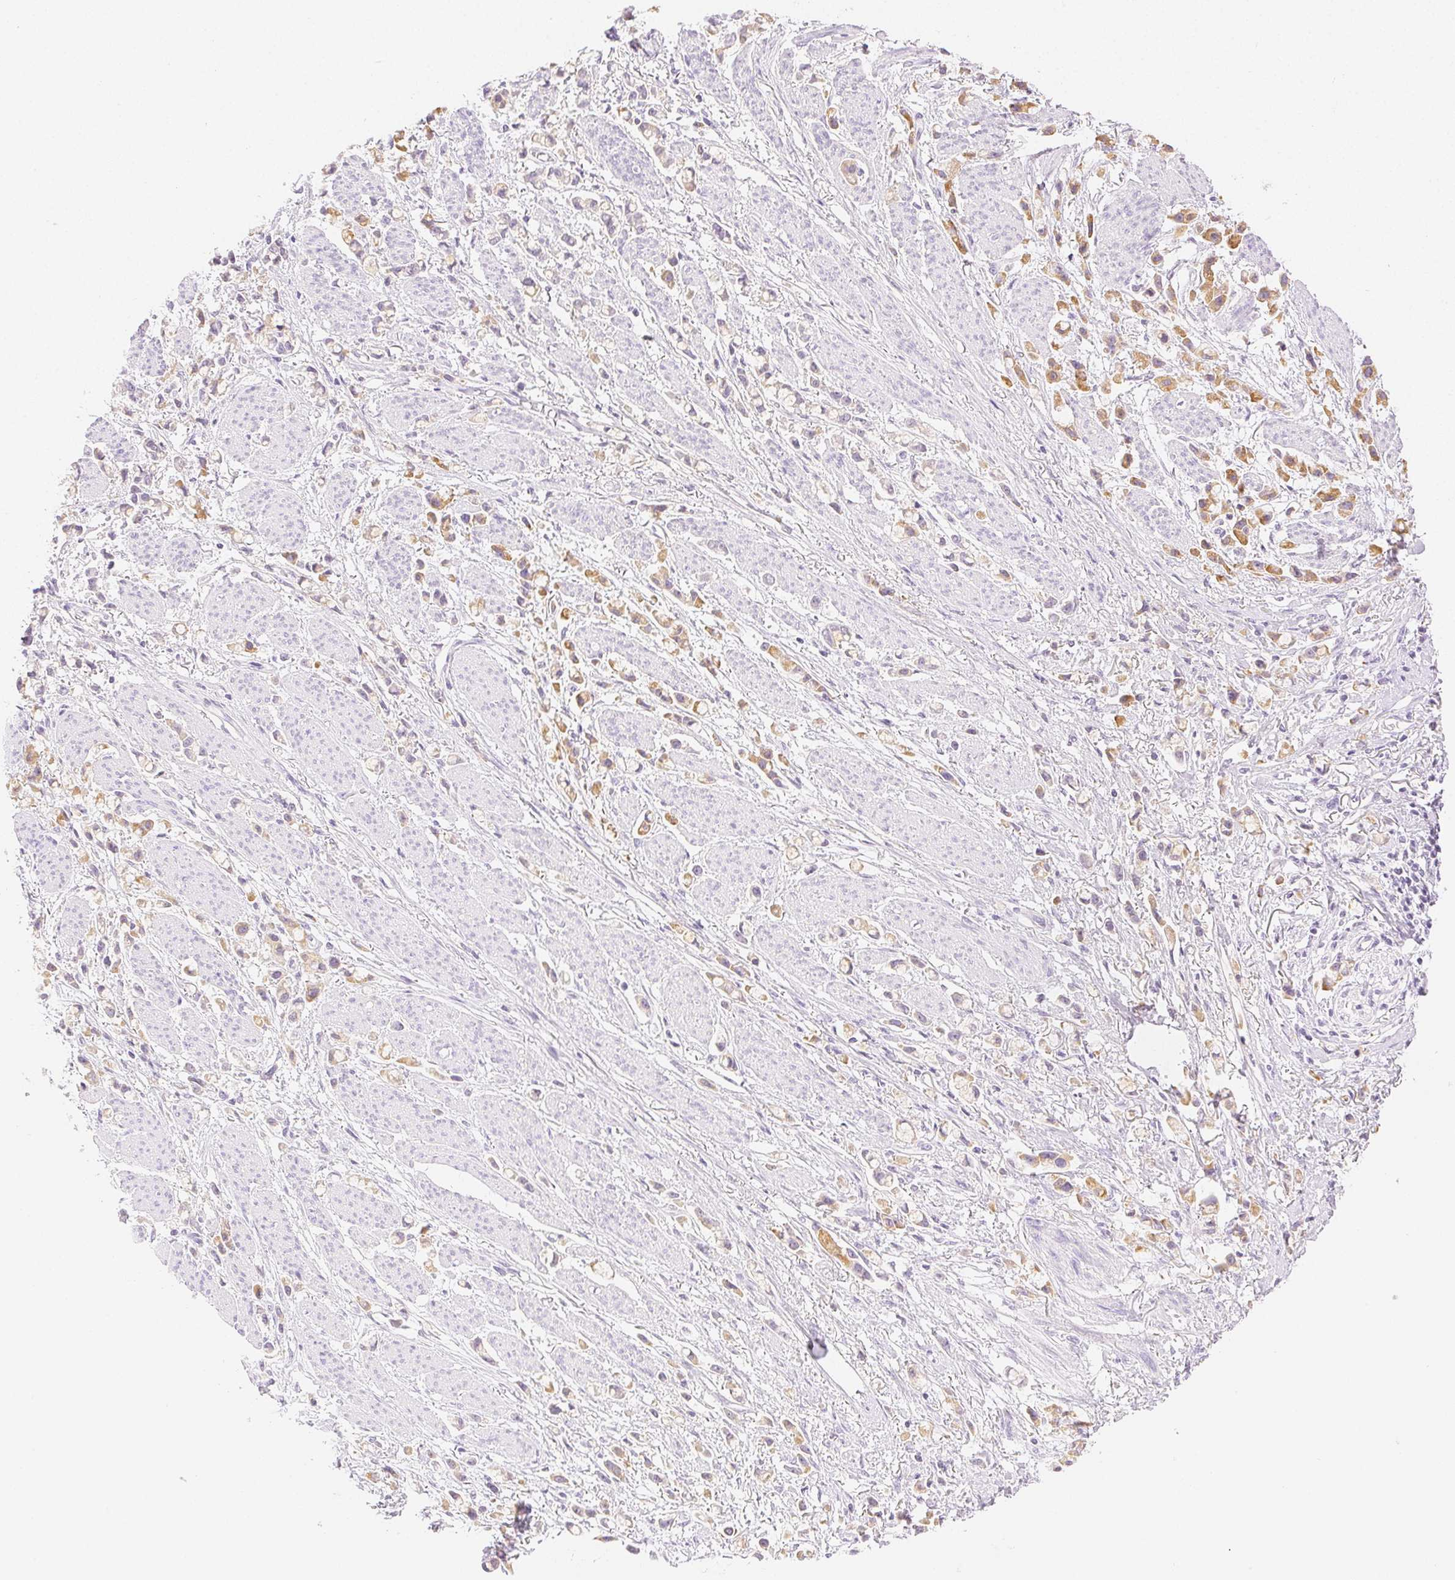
{"staining": {"intensity": "moderate", "quantity": ">75%", "location": "cytoplasmic/membranous"}, "tissue": "stomach cancer", "cell_type": "Tumor cells", "image_type": "cancer", "snomed": [{"axis": "morphology", "description": "Adenocarcinoma, NOS"}, {"axis": "topography", "description": "Stomach"}], "caption": "There is medium levels of moderate cytoplasmic/membranous staining in tumor cells of adenocarcinoma (stomach), as demonstrated by immunohistochemical staining (brown color).", "gene": "SPACA4", "patient": {"sex": "female", "age": 81}}